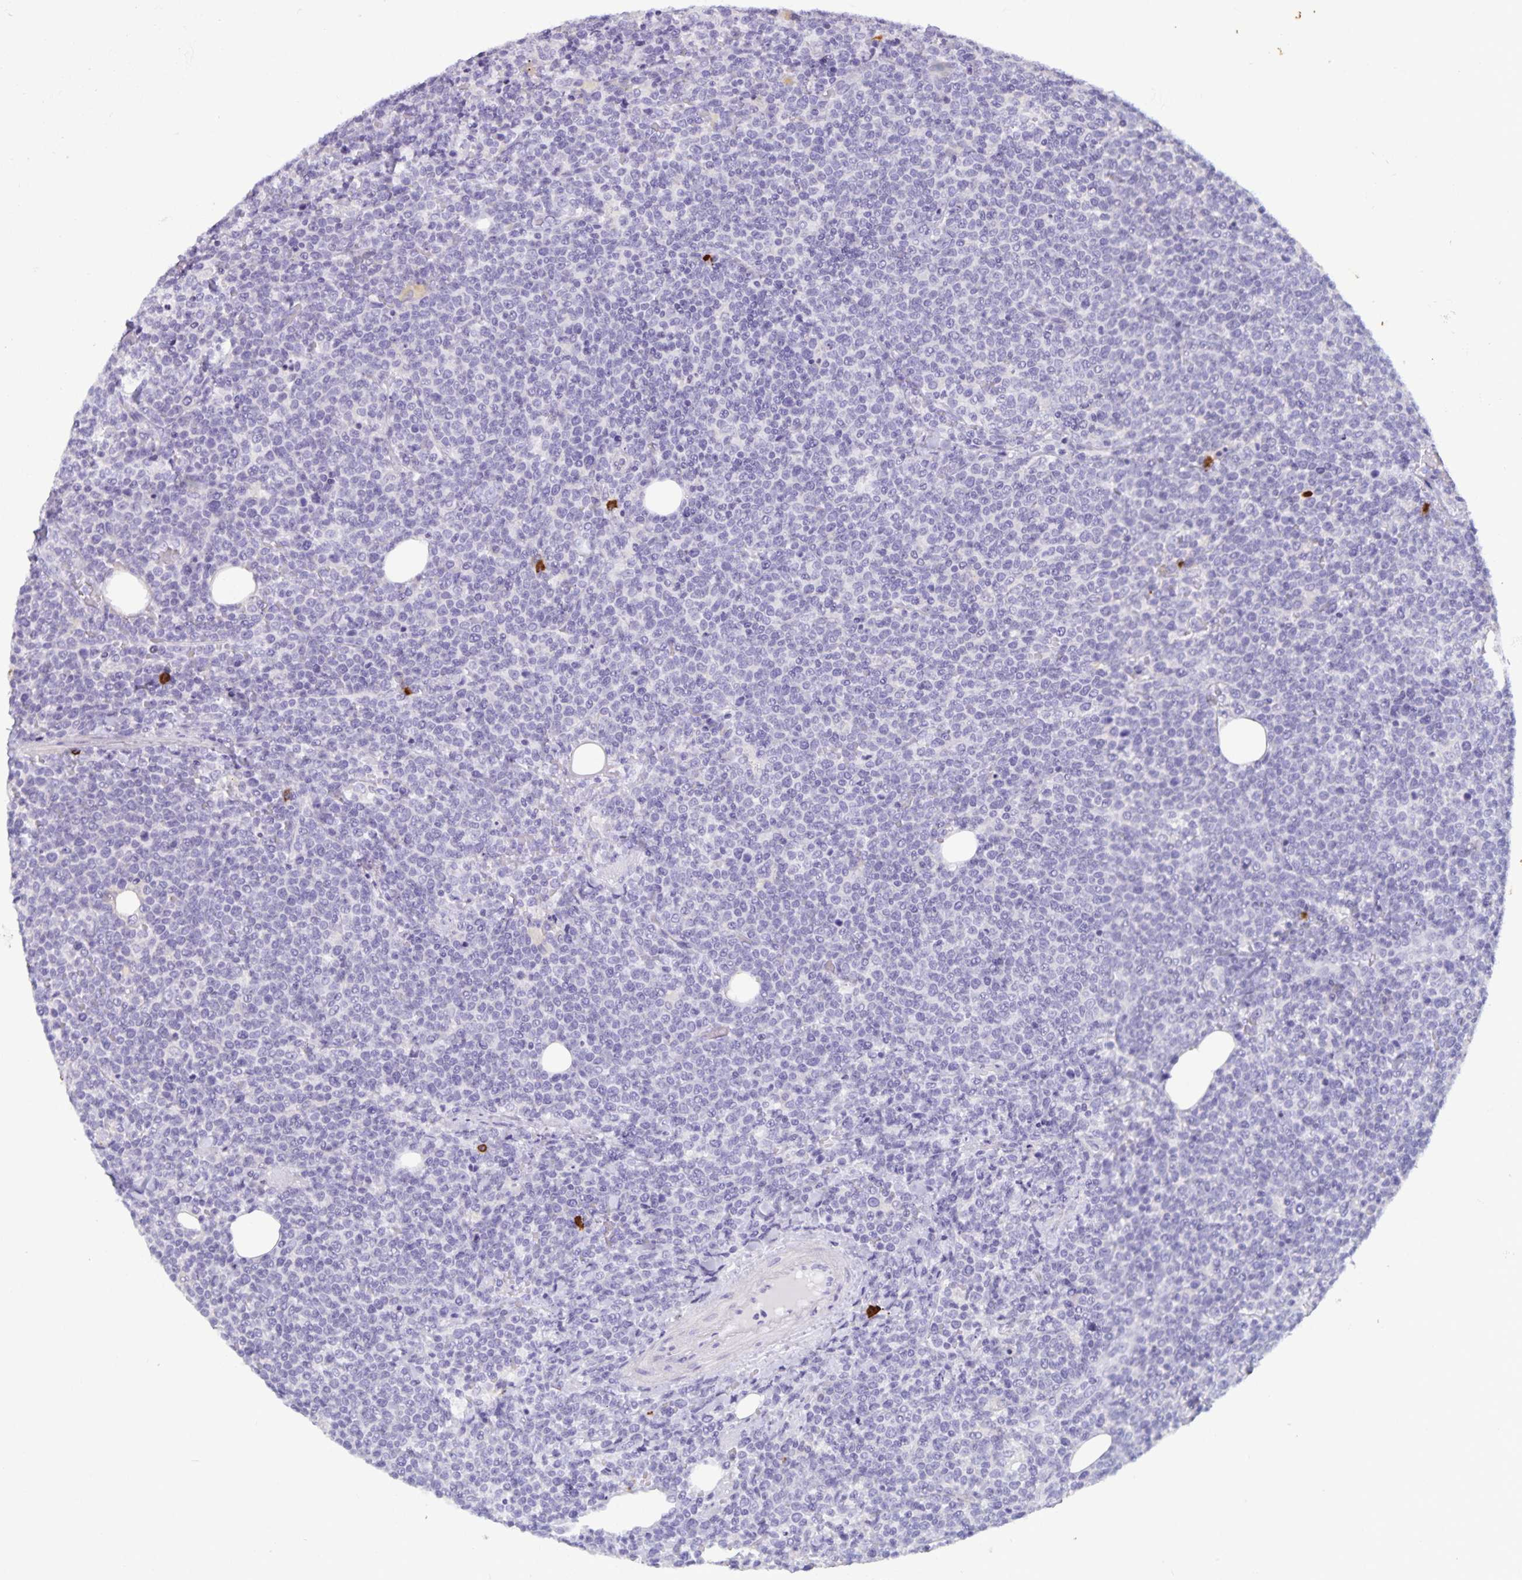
{"staining": {"intensity": "negative", "quantity": "none", "location": "none"}, "tissue": "lymphoma", "cell_type": "Tumor cells", "image_type": "cancer", "snomed": [{"axis": "morphology", "description": "Malignant lymphoma, non-Hodgkin's type, High grade"}, {"axis": "topography", "description": "Lymph node"}], "caption": "Tumor cells are negative for brown protein staining in malignant lymphoma, non-Hodgkin's type (high-grade).", "gene": "IBTK", "patient": {"sex": "male", "age": 61}}